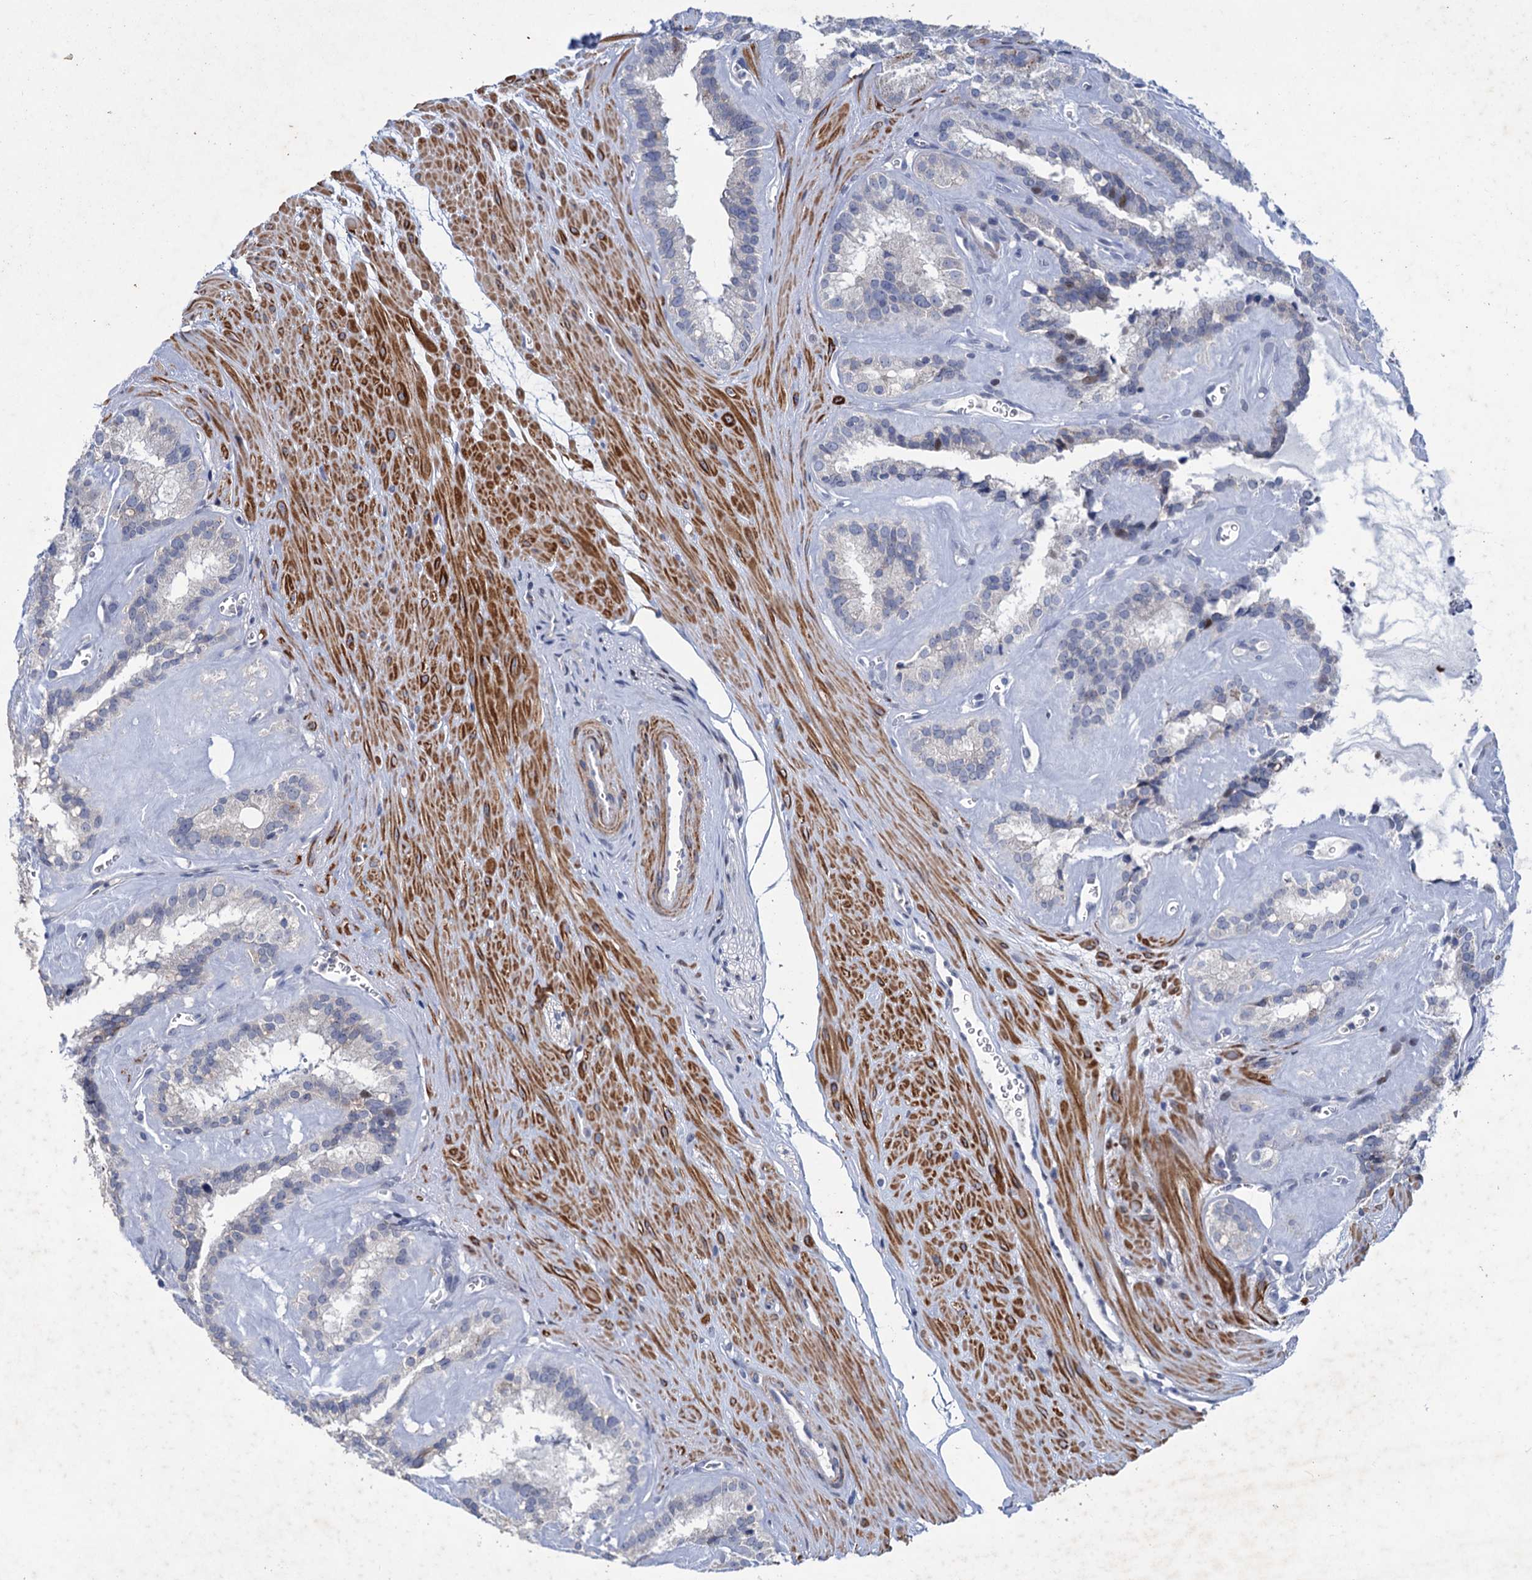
{"staining": {"intensity": "negative", "quantity": "none", "location": "none"}, "tissue": "seminal vesicle", "cell_type": "Glandular cells", "image_type": "normal", "snomed": [{"axis": "morphology", "description": "Normal tissue, NOS"}, {"axis": "topography", "description": "Prostate"}, {"axis": "topography", "description": "Seminal veicle"}], "caption": "This is an IHC histopathology image of benign seminal vesicle. There is no staining in glandular cells.", "gene": "ESYT3", "patient": {"sex": "male", "age": 59}}